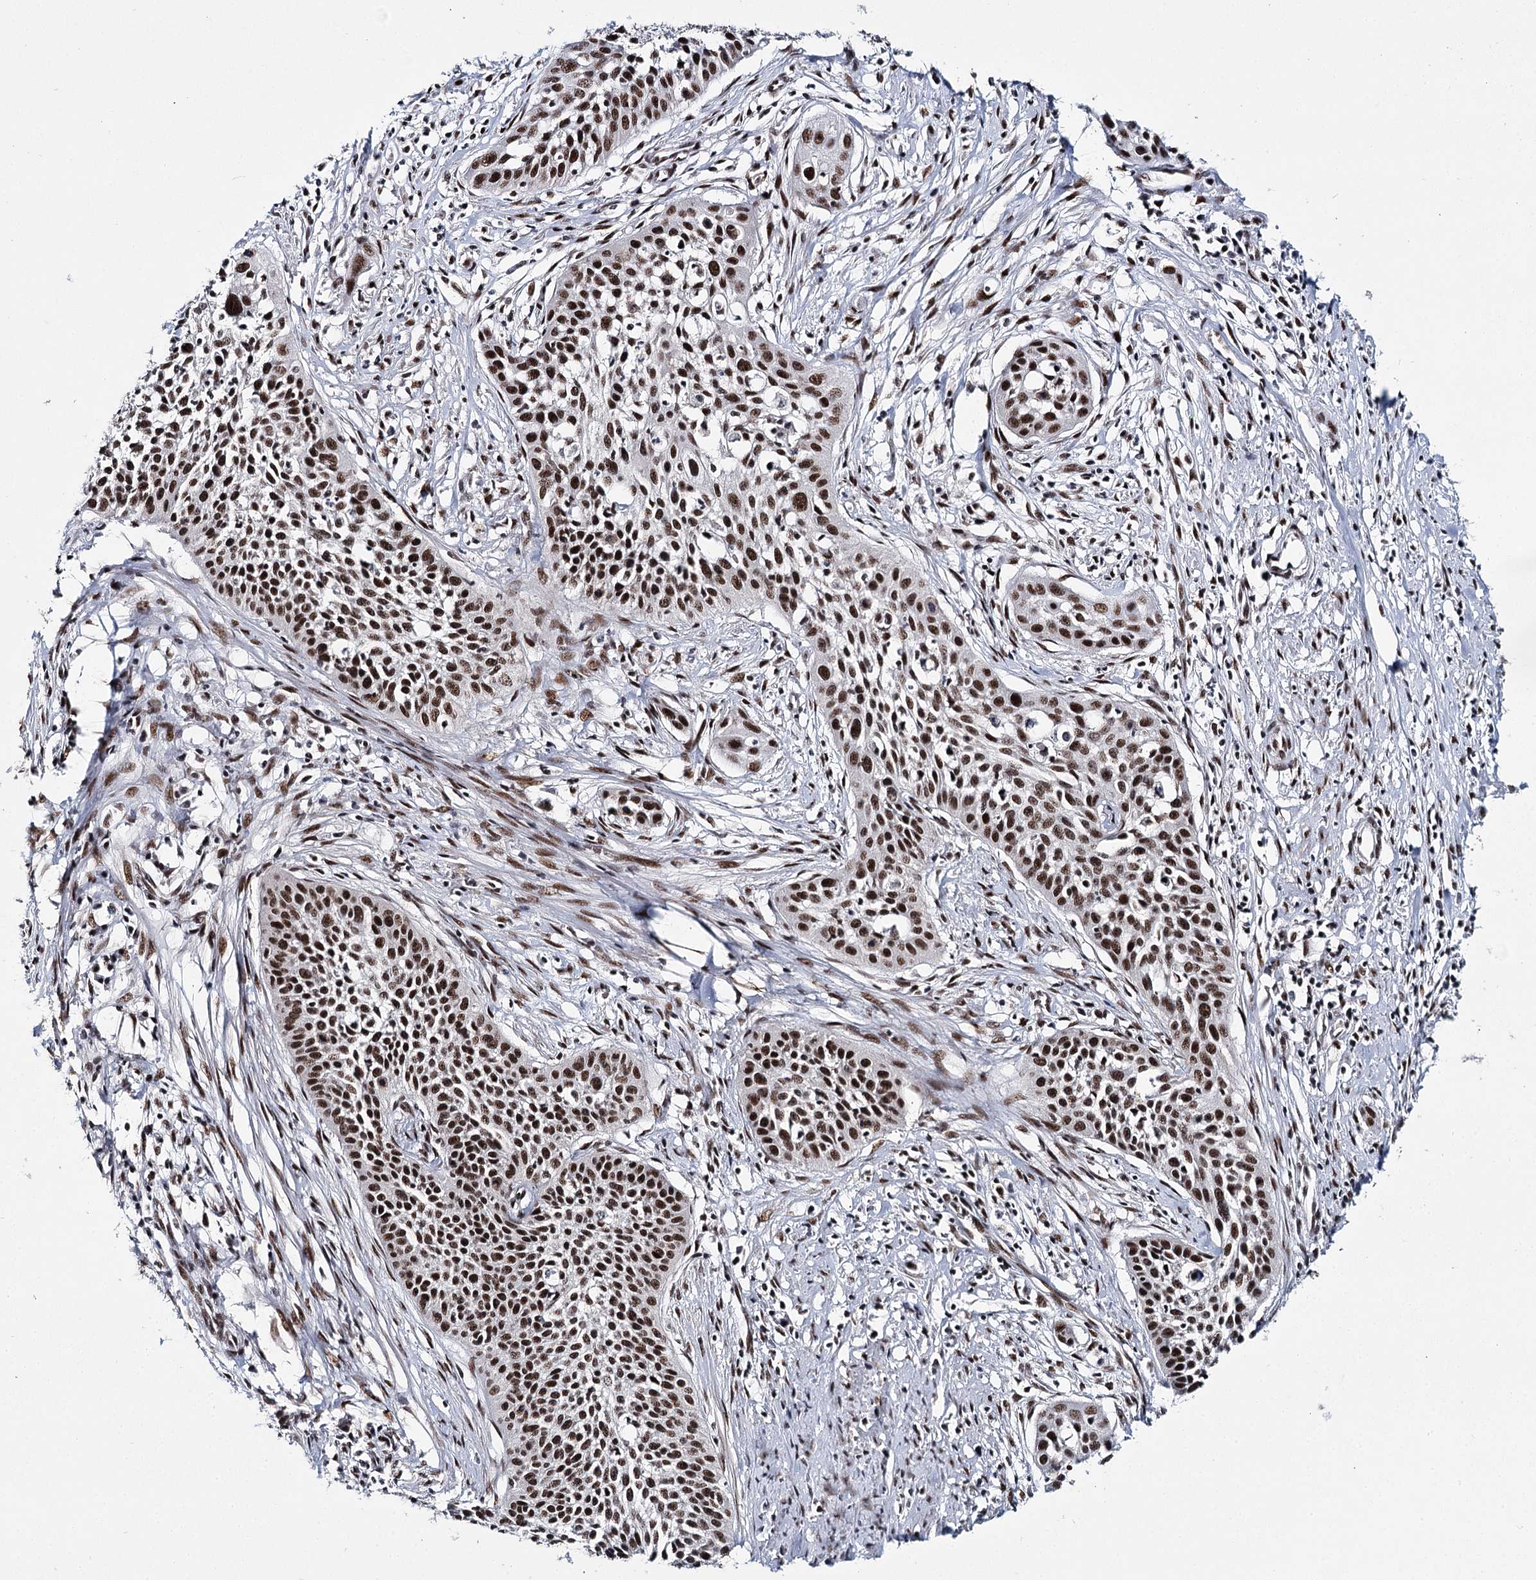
{"staining": {"intensity": "strong", "quantity": ">75%", "location": "nuclear"}, "tissue": "cervical cancer", "cell_type": "Tumor cells", "image_type": "cancer", "snomed": [{"axis": "morphology", "description": "Squamous cell carcinoma, NOS"}, {"axis": "topography", "description": "Cervix"}], "caption": "Protein staining shows strong nuclear expression in approximately >75% of tumor cells in squamous cell carcinoma (cervical).", "gene": "SCAF8", "patient": {"sex": "female", "age": 34}}